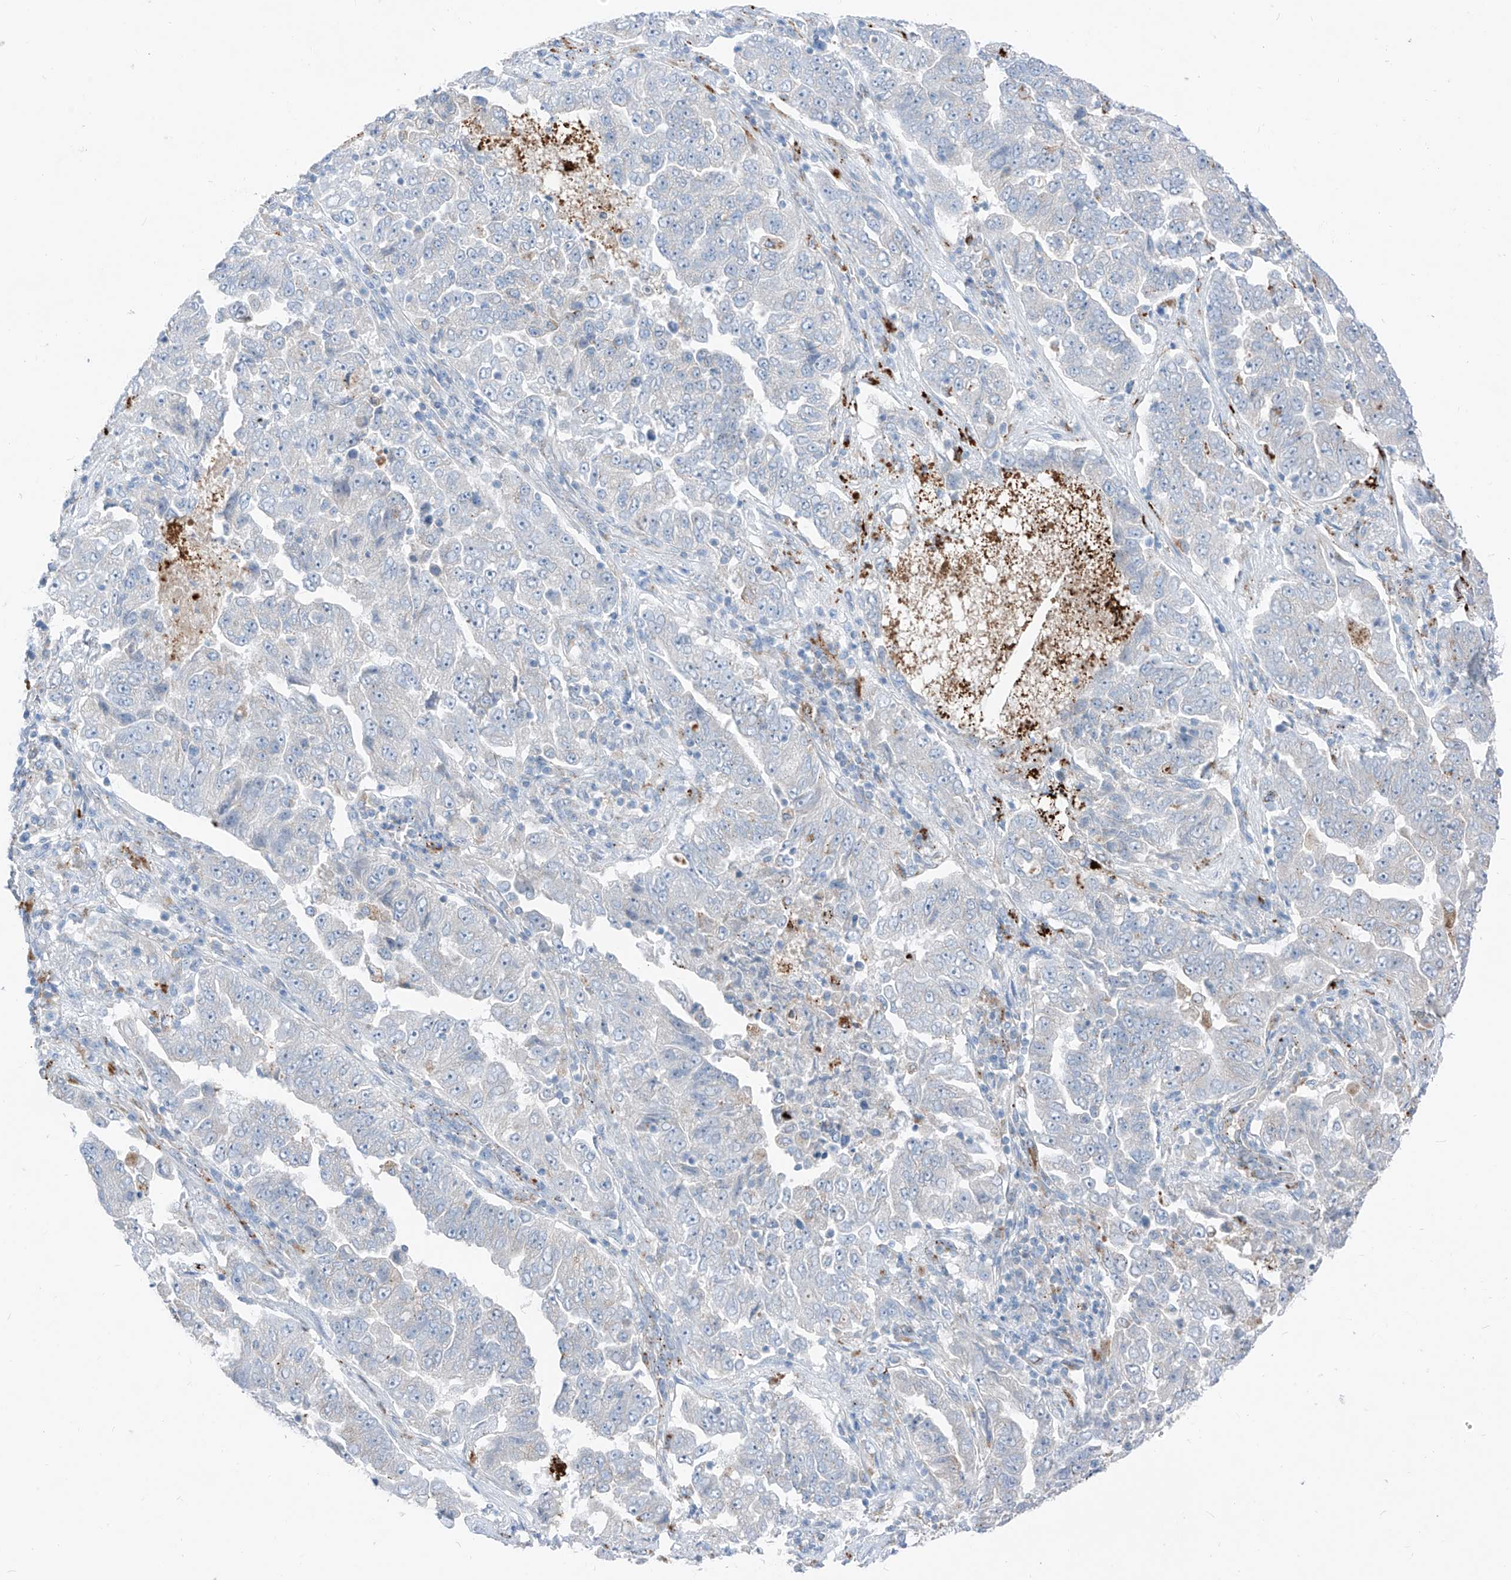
{"staining": {"intensity": "negative", "quantity": "none", "location": "none"}, "tissue": "lung cancer", "cell_type": "Tumor cells", "image_type": "cancer", "snomed": [{"axis": "morphology", "description": "Adenocarcinoma, NOS"}, {"axis": "topography", "description": "Lung"}], "caption": "Image shows no significant protein expression in tumor cells of lung adenocarcinoma.", "gene": "GPR137C", "patient": {"sex": "female", "age": 51}}